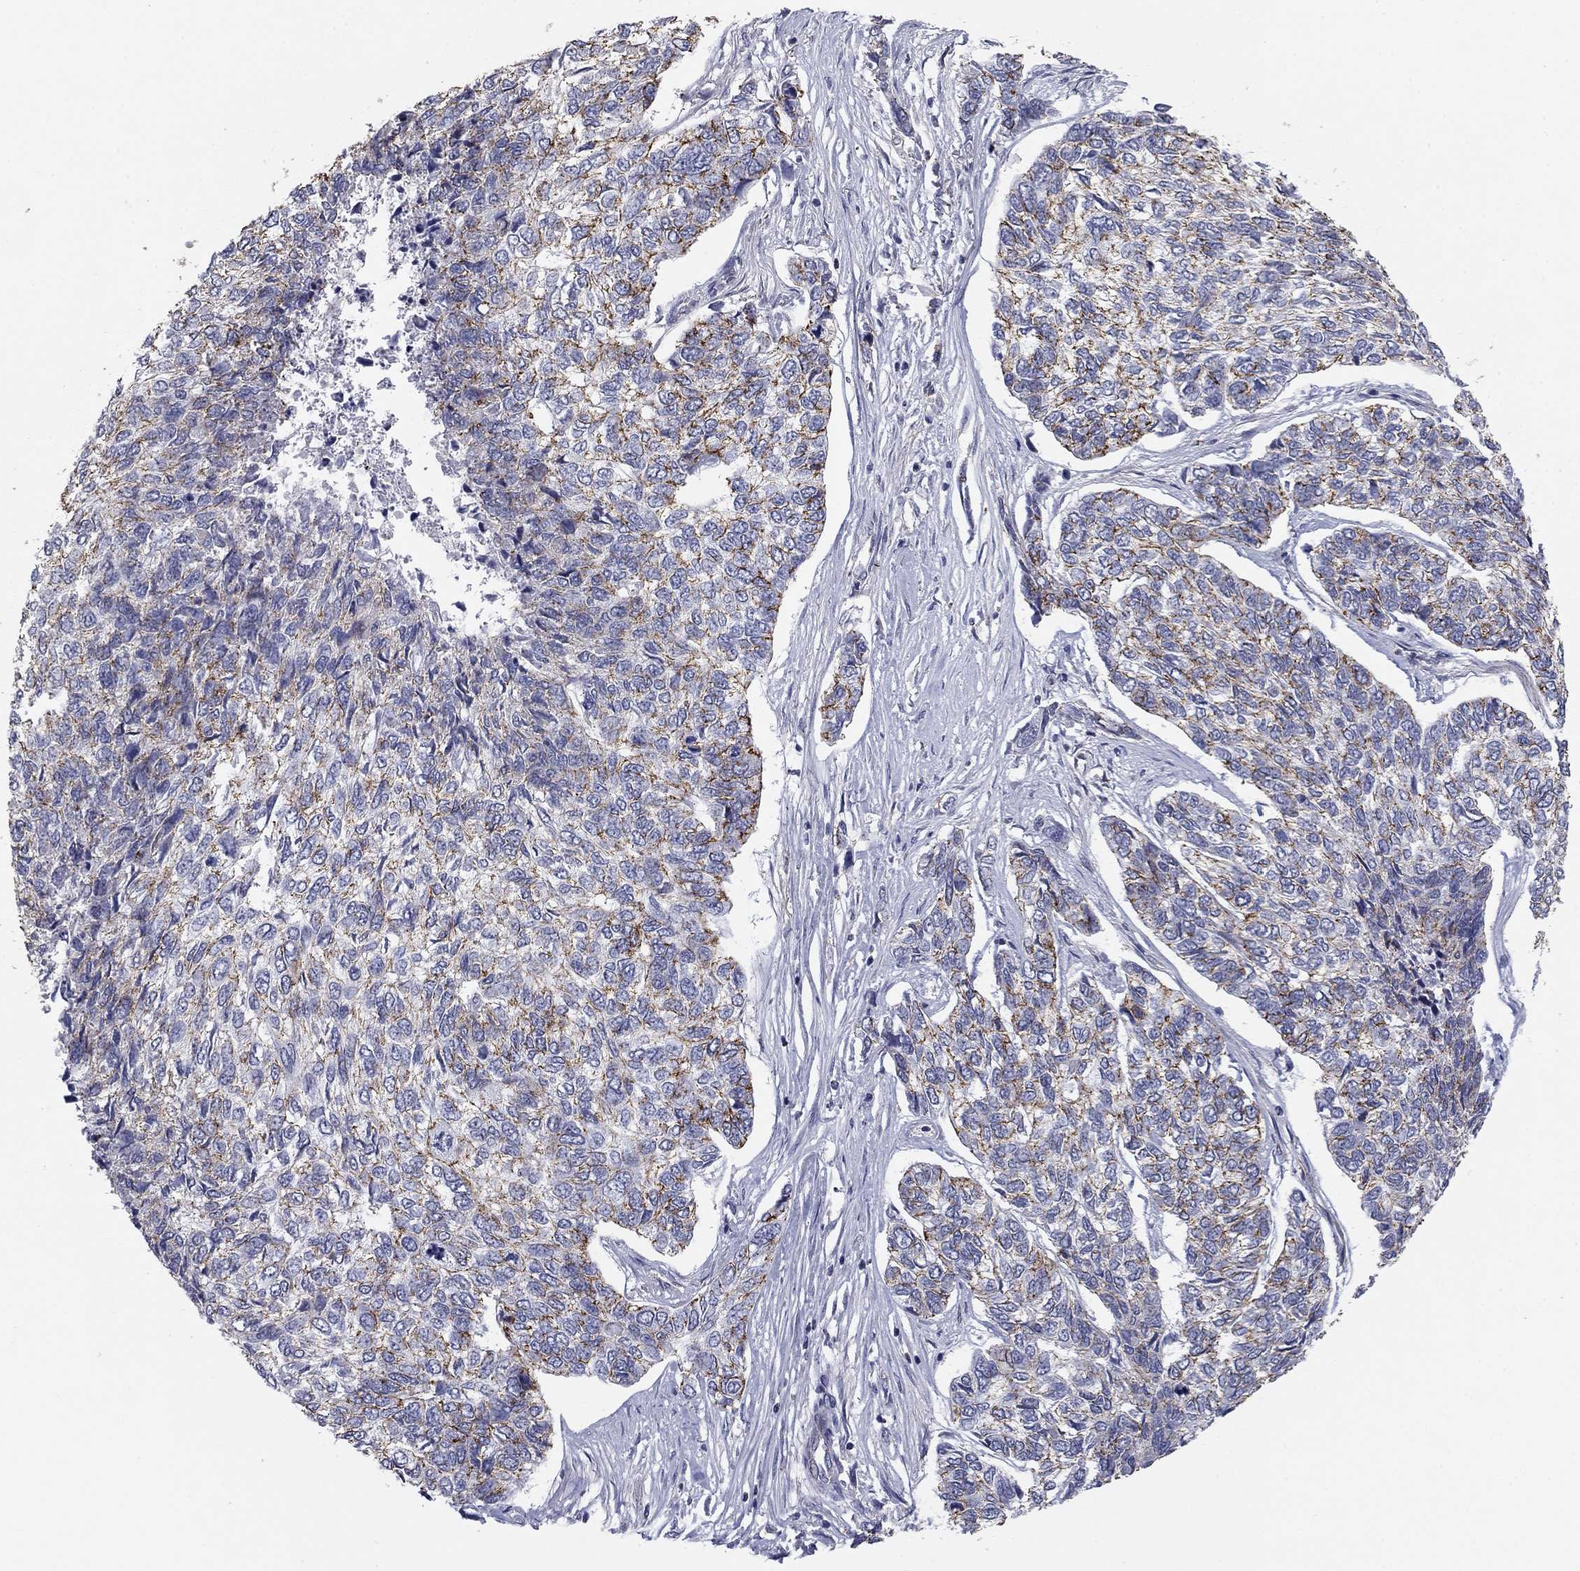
{"staining": {"intensity": "strong", "quantity": "<25%", "location": "cytoplasmic/membranous"}, "tissue": "skin cancer", "cell_type": "Tumor cells", "image_type": "cancer", "snomed": [{"axis": "morphology", "description": "Basal cell carcinoma"}, {"axis": "topography", "description": "Skin"}], "caption": "Protein analysis of skin cancer (basal cell carcinoma) tissue demonstrates strong cytoplasmic/membranous staining in approximately <25% of tumor cells.", "gene": "SEPTIN3", "patient": {"sex": "female", "age": 65}}